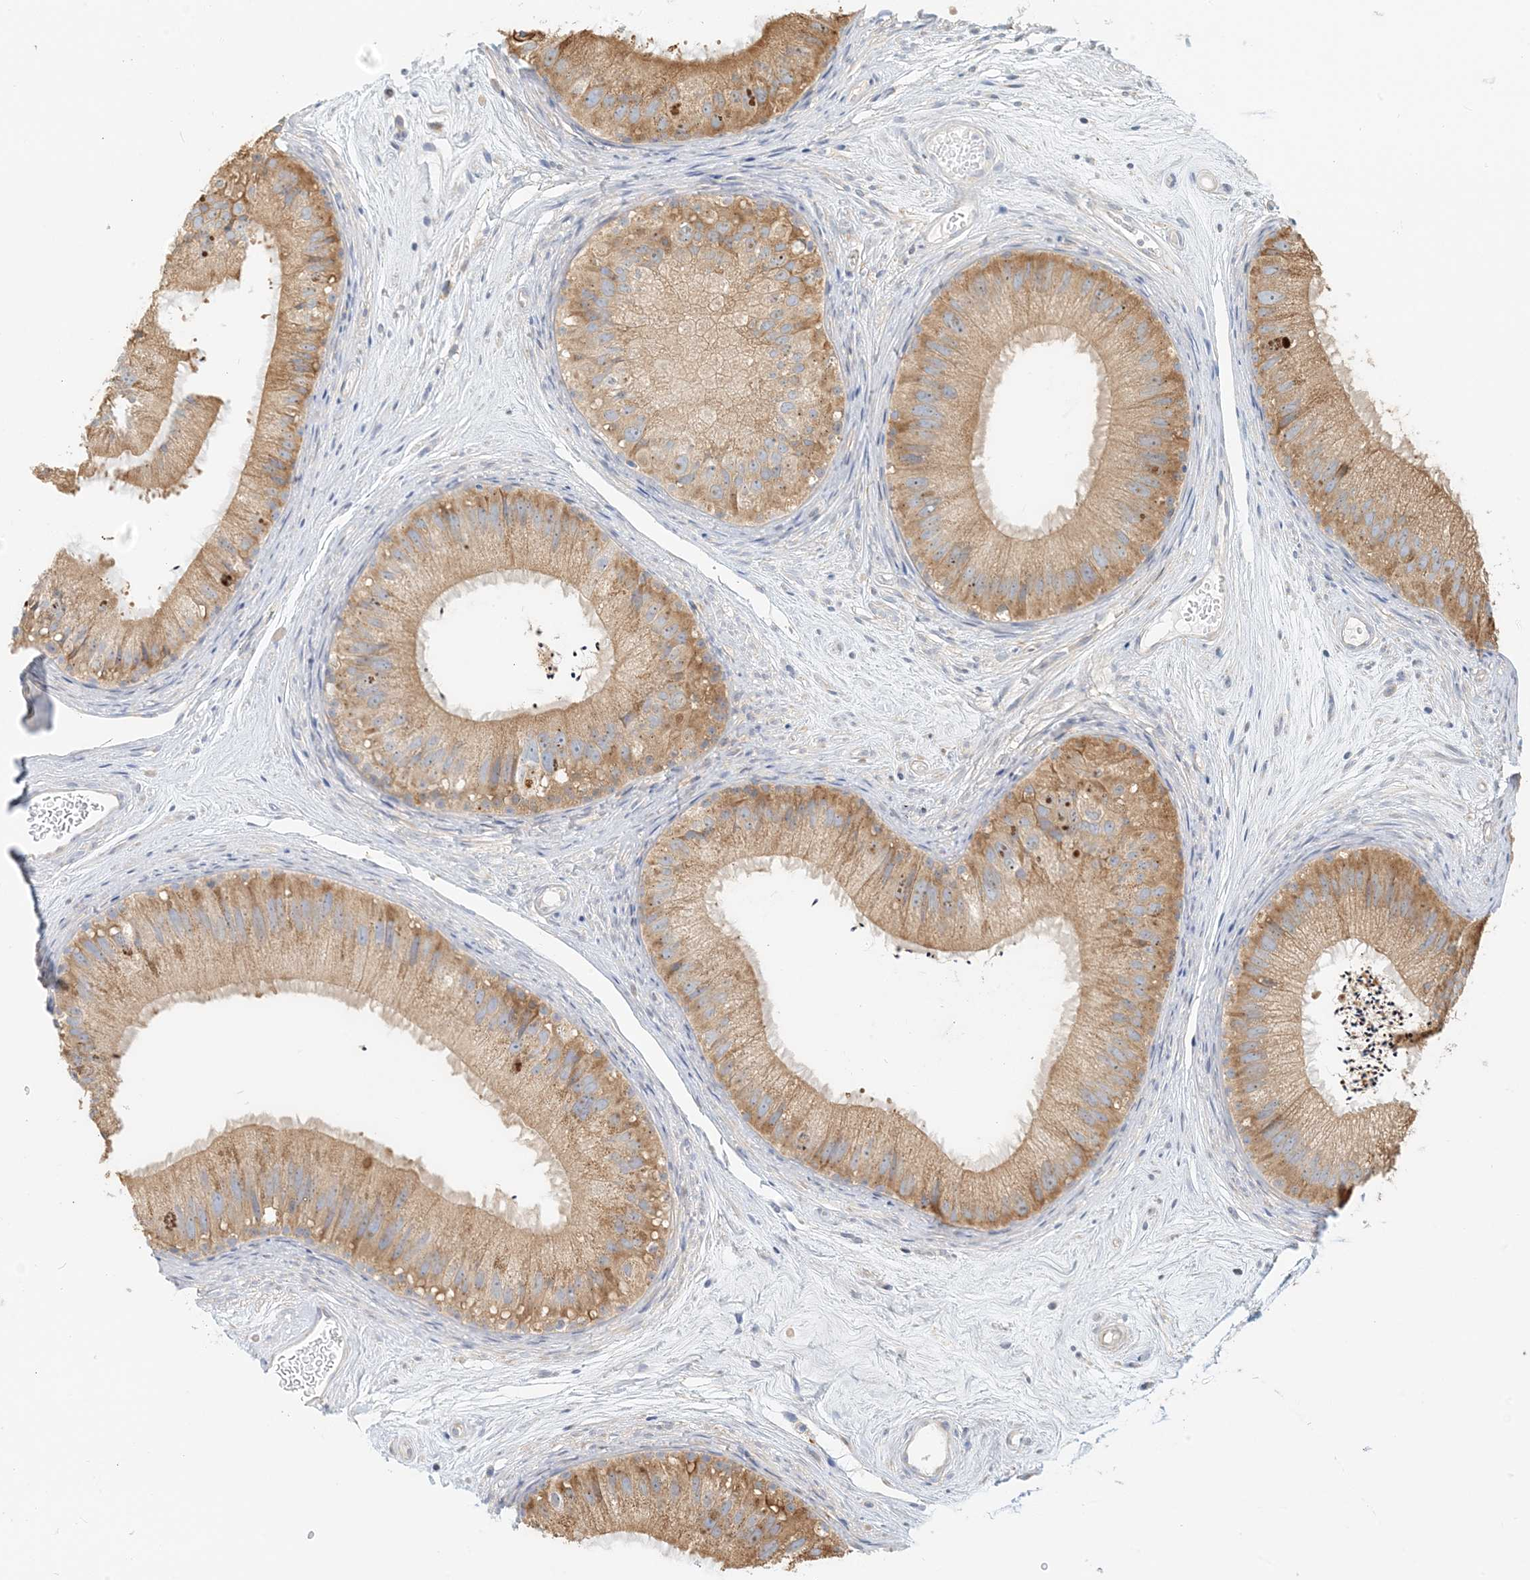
{"staining": {"intensity": "moderate", "quantity": "25%-75%", "location": "cytoplasmic/membranous"}, "tissue": "epididymis", "cell_type": "Glandular cells", "image_type": "normal", "snomed": [{"axis": "morphology", "description": "Normal tissue, NOS"}, {"axis": "topography", "description": "Epididymis"}], "caption": "Moderate cytoplasmic/membranous protein expression is present in approximately 25%-75% of glandular cells in epididymis. The staining was performed using DAB (3,3'-diaminobenzidine) to visualize the protein expression in brown, while the nuclei were stained in blue with hematoxylin (Magnification: 20x).", "gene": "HNMT", "patient": {"sex": "male", "age": 77}}